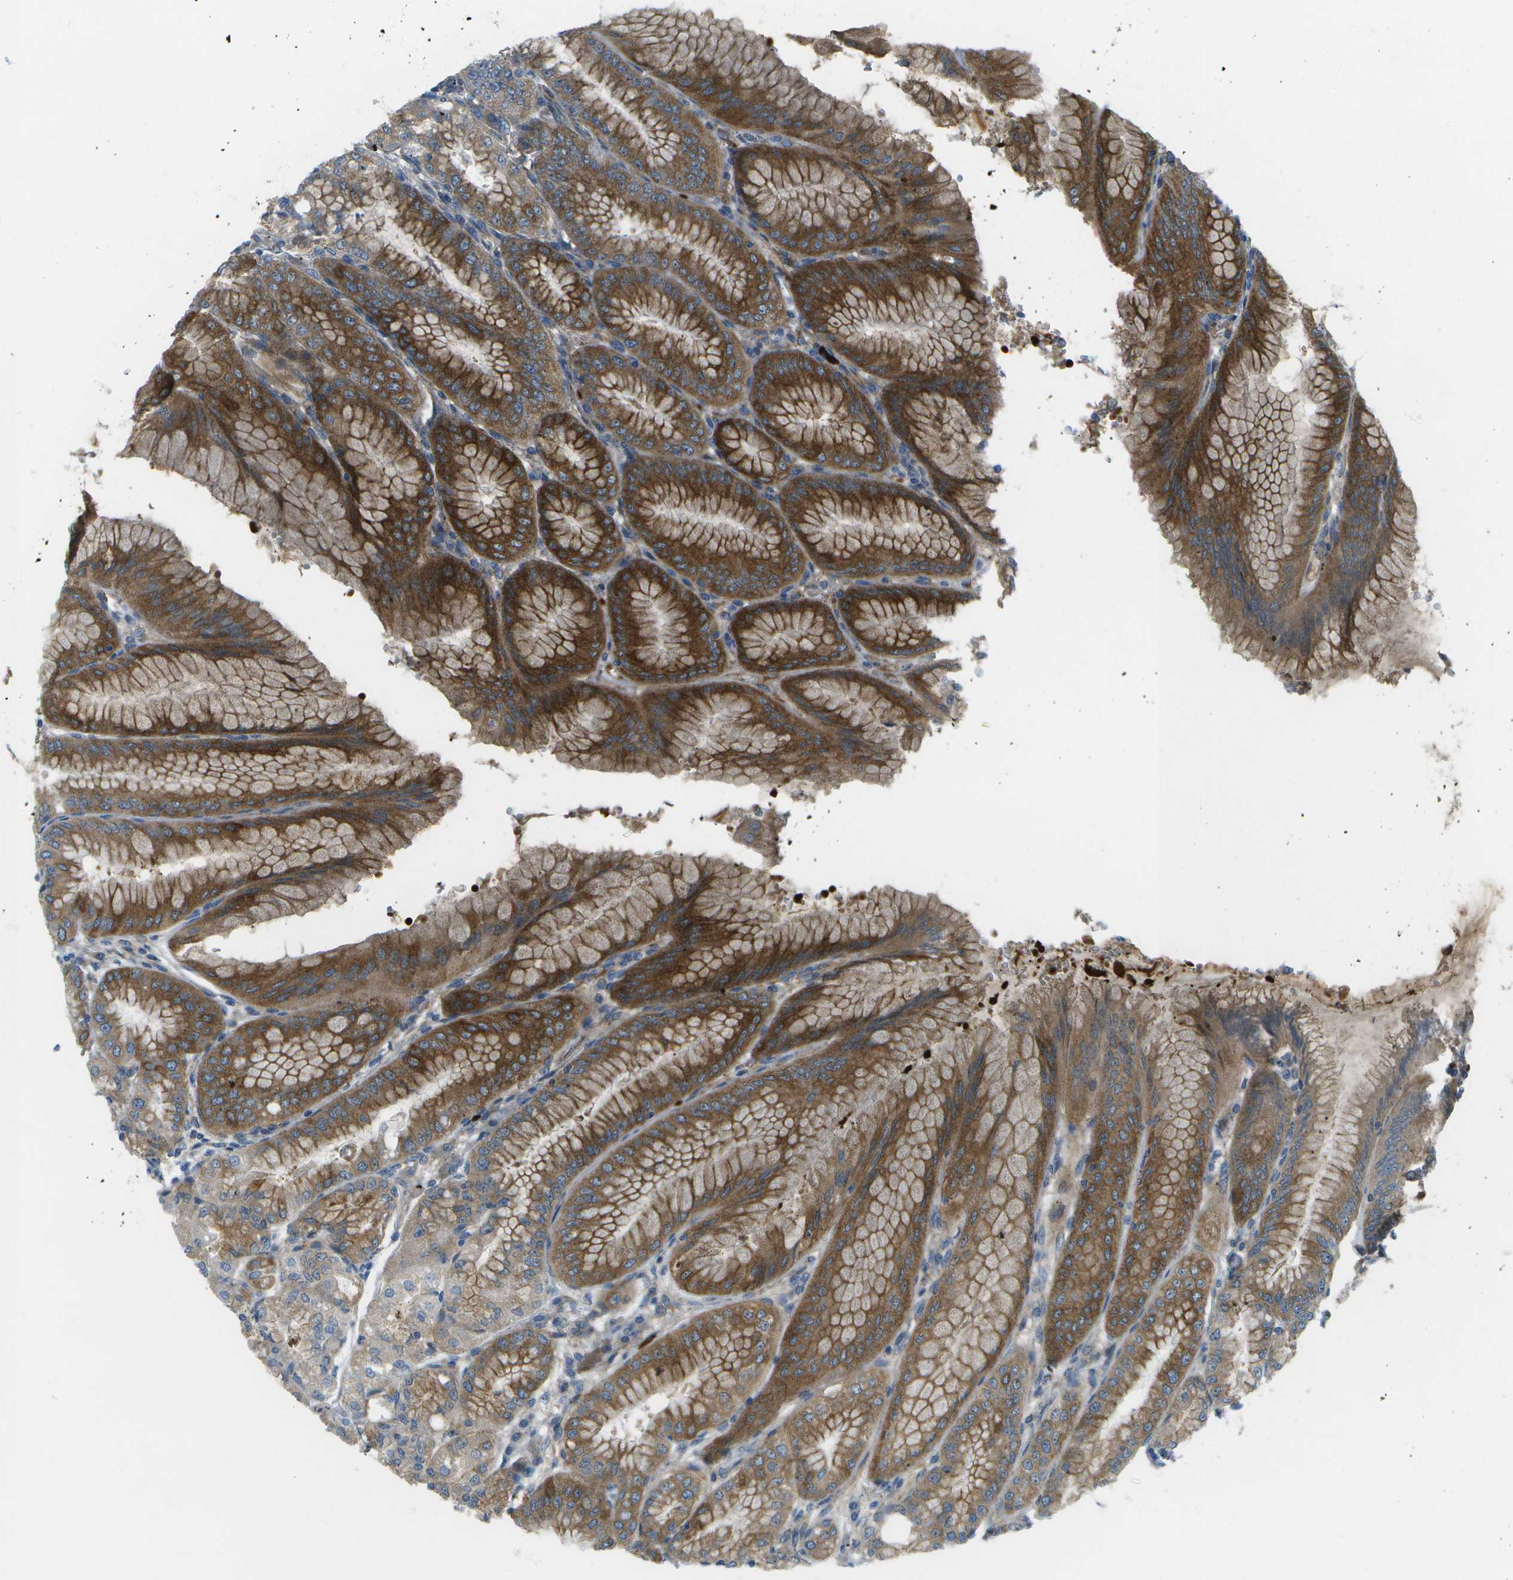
{"staining": {"intensity": "strong", "quantity": ">75%", "location": "cytoplasmic/membranous"}, "tissue": "stomach", "cell_type": "Glandular cells", "image_type": "normal", "snomed": [{"axis": "morphology", "description": "Normal tissue, NOS"}, {"axis": "topography", "description": "Stomach, lower"}], "caption": "This photomicrograph reveals immunohistochemistry staining of benign stomach, with high strong cytoplasmic/membranous expression in about >75% of glandular cells.", "gene": "WNK2", "patient": {"sex": "male", "age": 71}}